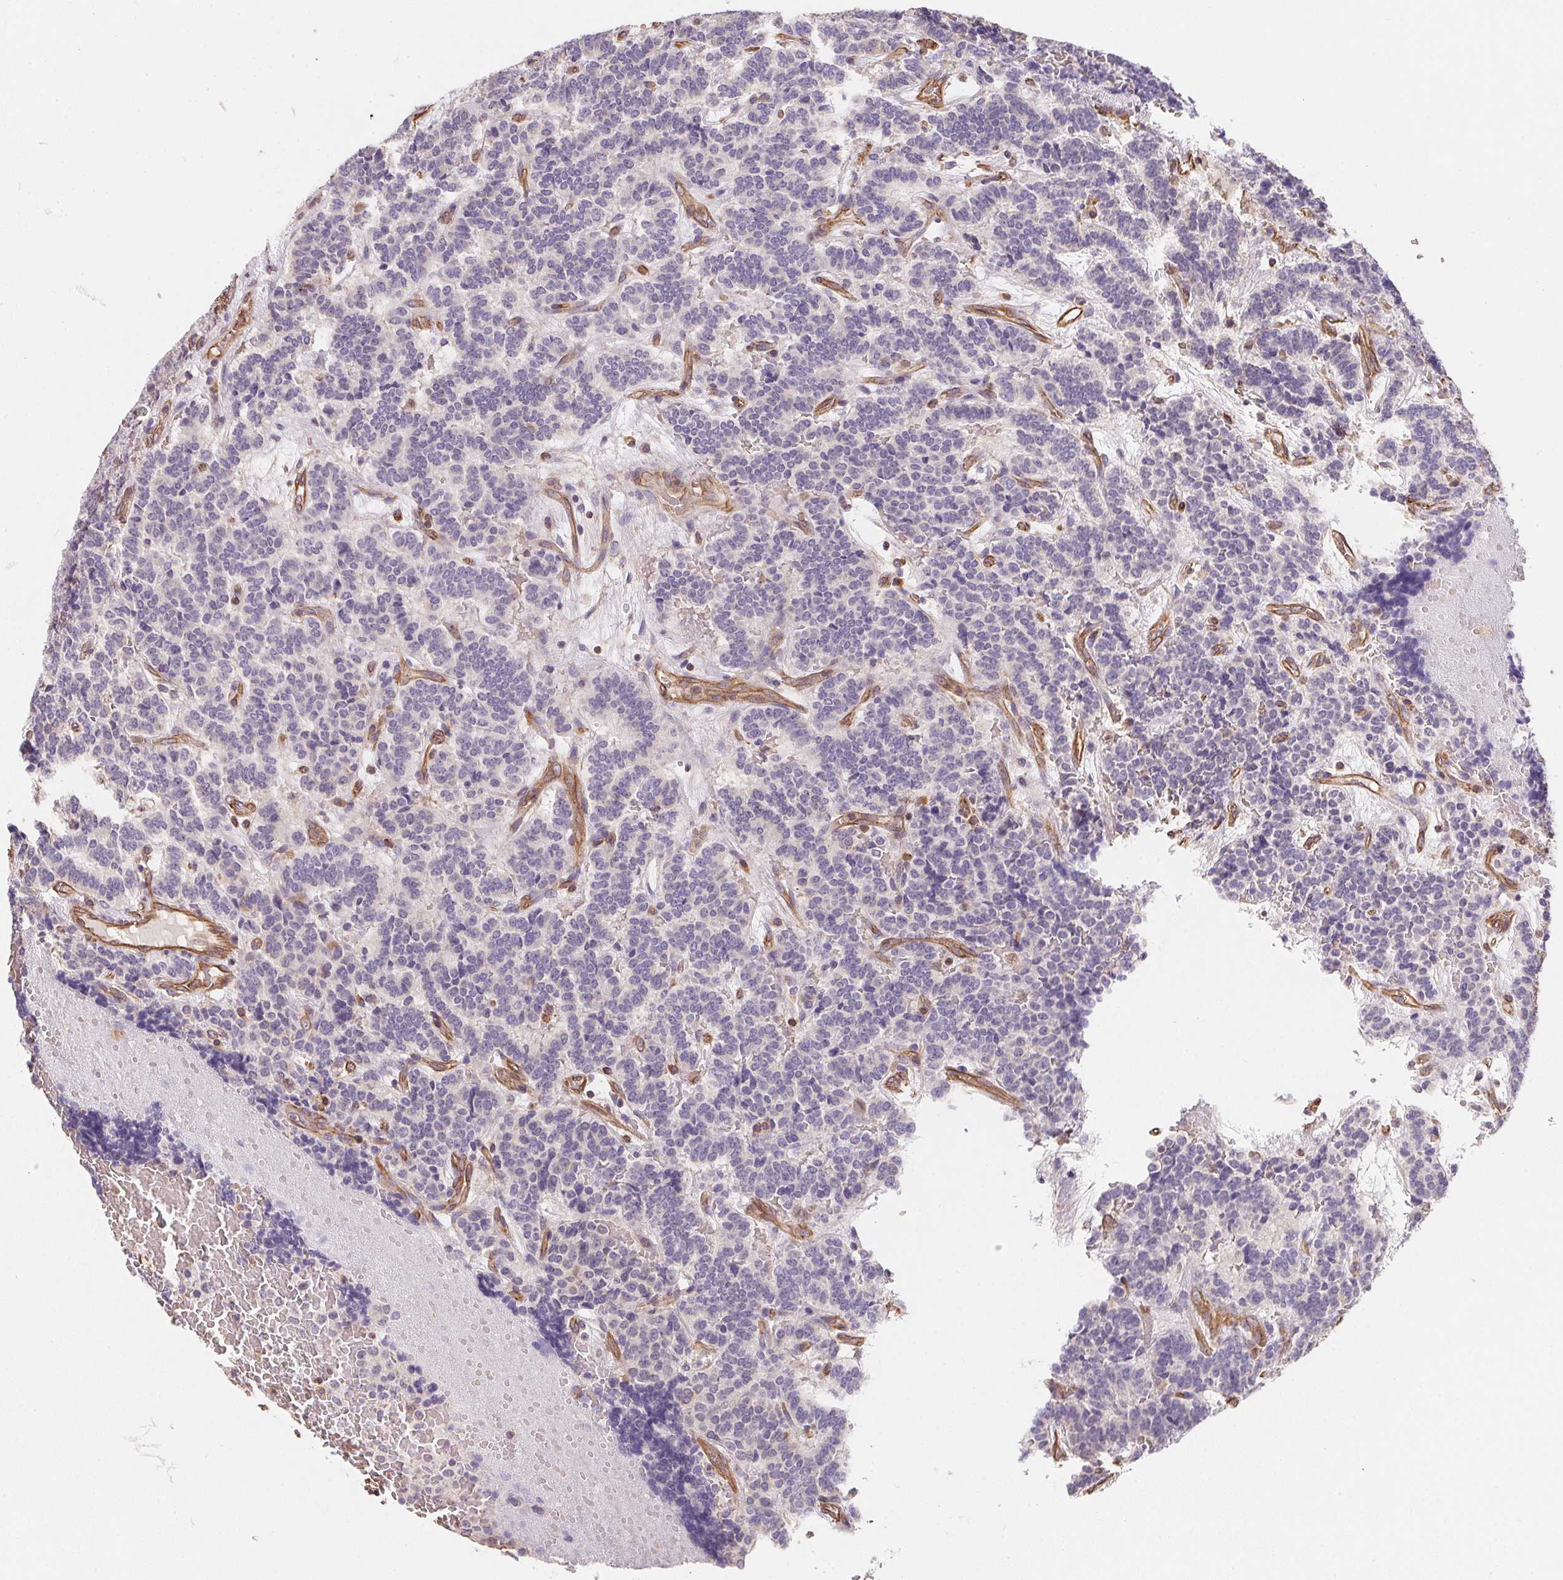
{"staining": {"intensity": "negative", "quantity": "none", "location": "none"}, "tissue": "carcinoid", "cell_type": "Tumor cells", "image_type": "cancer", "snomed": [{"axis": "morphology", "description": "Carcinoid, malignant, NOS"}, {"axis": "topography", "description": "Pancreas"}], "caption": "An IHC histopathology image of carcinoid is shown. There is no staining in tumor cells of carcinoid.", "gene": "TBKBP1", "patient": {"sex": "male", "age": 36}}